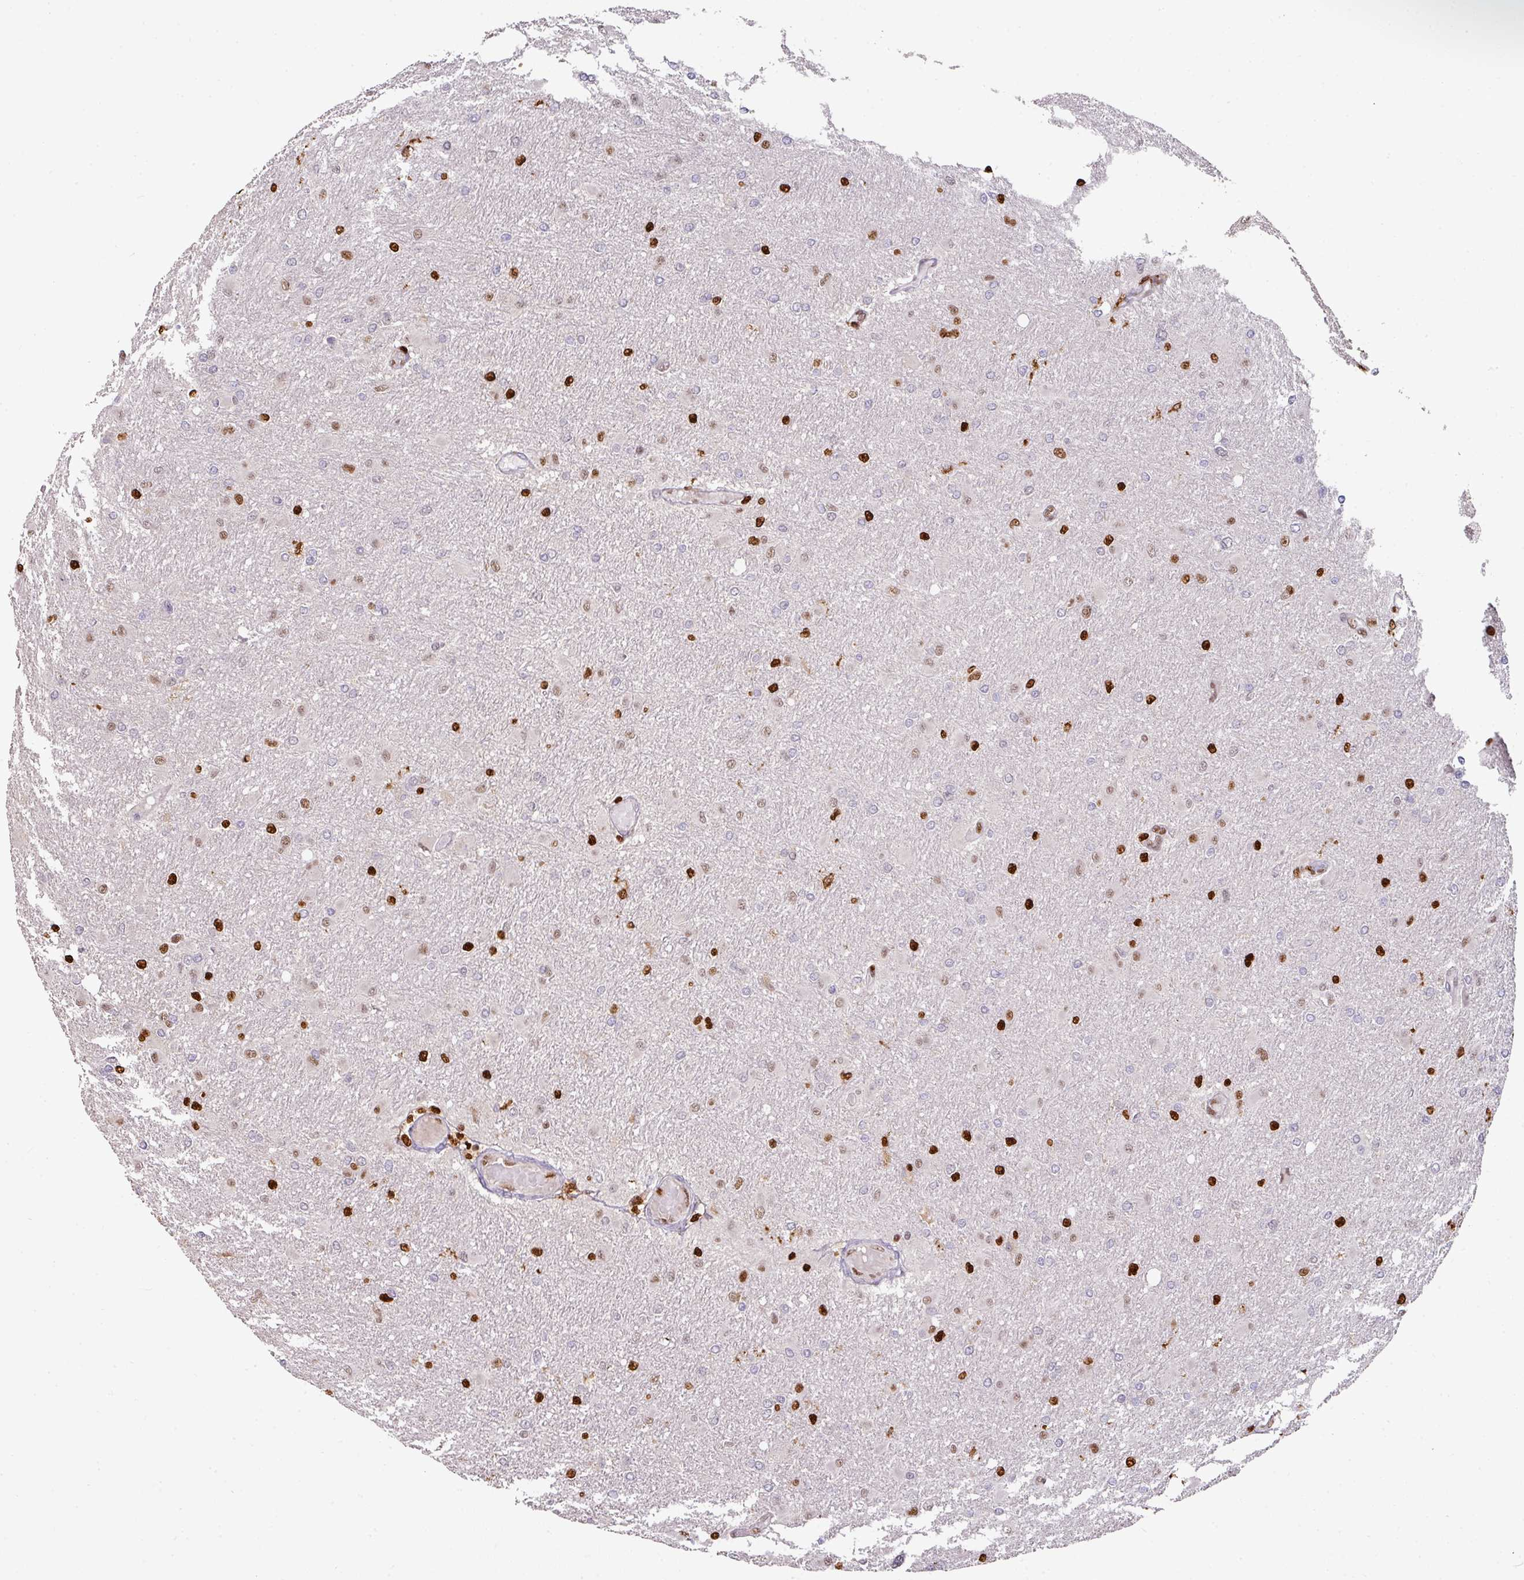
{"staining": {"intensity": "strong", "quantity": "<25%", "location": "nuclear"}, "tissue": "glioma", "cell_type": "Tumor cells", "image_type": "cancer", "snomed": [{"axis": "morphology", "description": "Glioma, malignant, High grade"}, {"axis": "topography", "description": "Cerebral cortex"}], "caption": "Brown immunohistochemical staining in glioma demonstrates strong nuclear staining in approximately <25% of tumor cells.", "gene": "SAMHD1", "patient": {"sex": "female", "age": 36}}